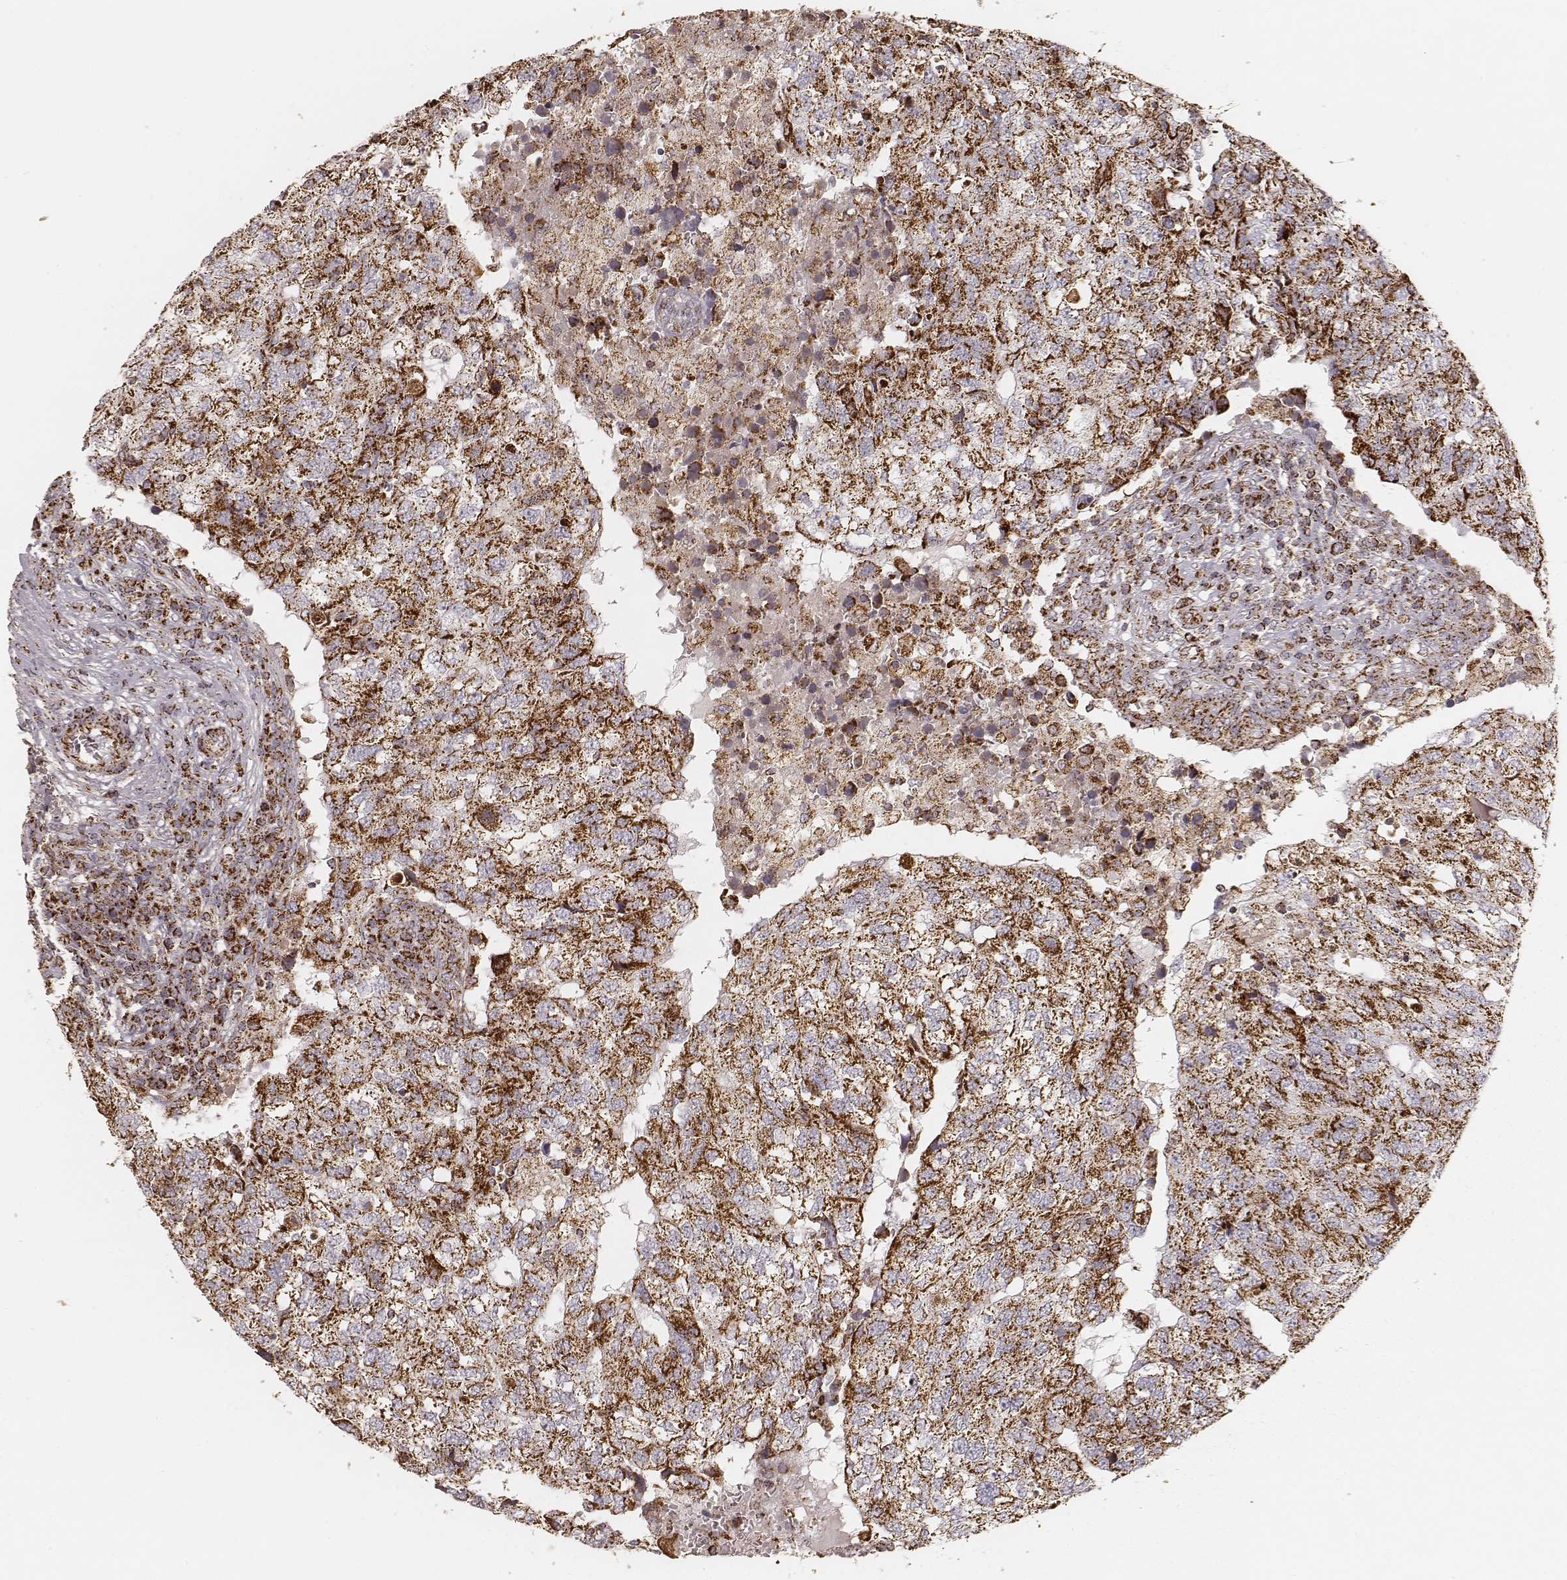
{"staining": {"intensity": "strong", "quantity": ">75%", "location": "cytoplasmic/membranous"}, "tissue": "breast cancer", "cell_type": "Tumor cells", "image_type": "cancer", "snomed": [{"axis": "morphology", "description": "Duct carcinoma"}, {"axis": "topography", "description": "Breast"}], "caption": "IHC (DAB (3,3'-diaminobenzidine)) staining of infiltrating ductal carcinoma (breast) exhibits strong cytoplasmic/membranous protein staining in about >75% of tumor cells. The staining was performed using DAB to visualize the protein expression in brown, while the nuclei were stained in blue with hematoxylin (Magnification: 20x).", "gene": "CS", "patient": {"sex": "female", "age": 30}}